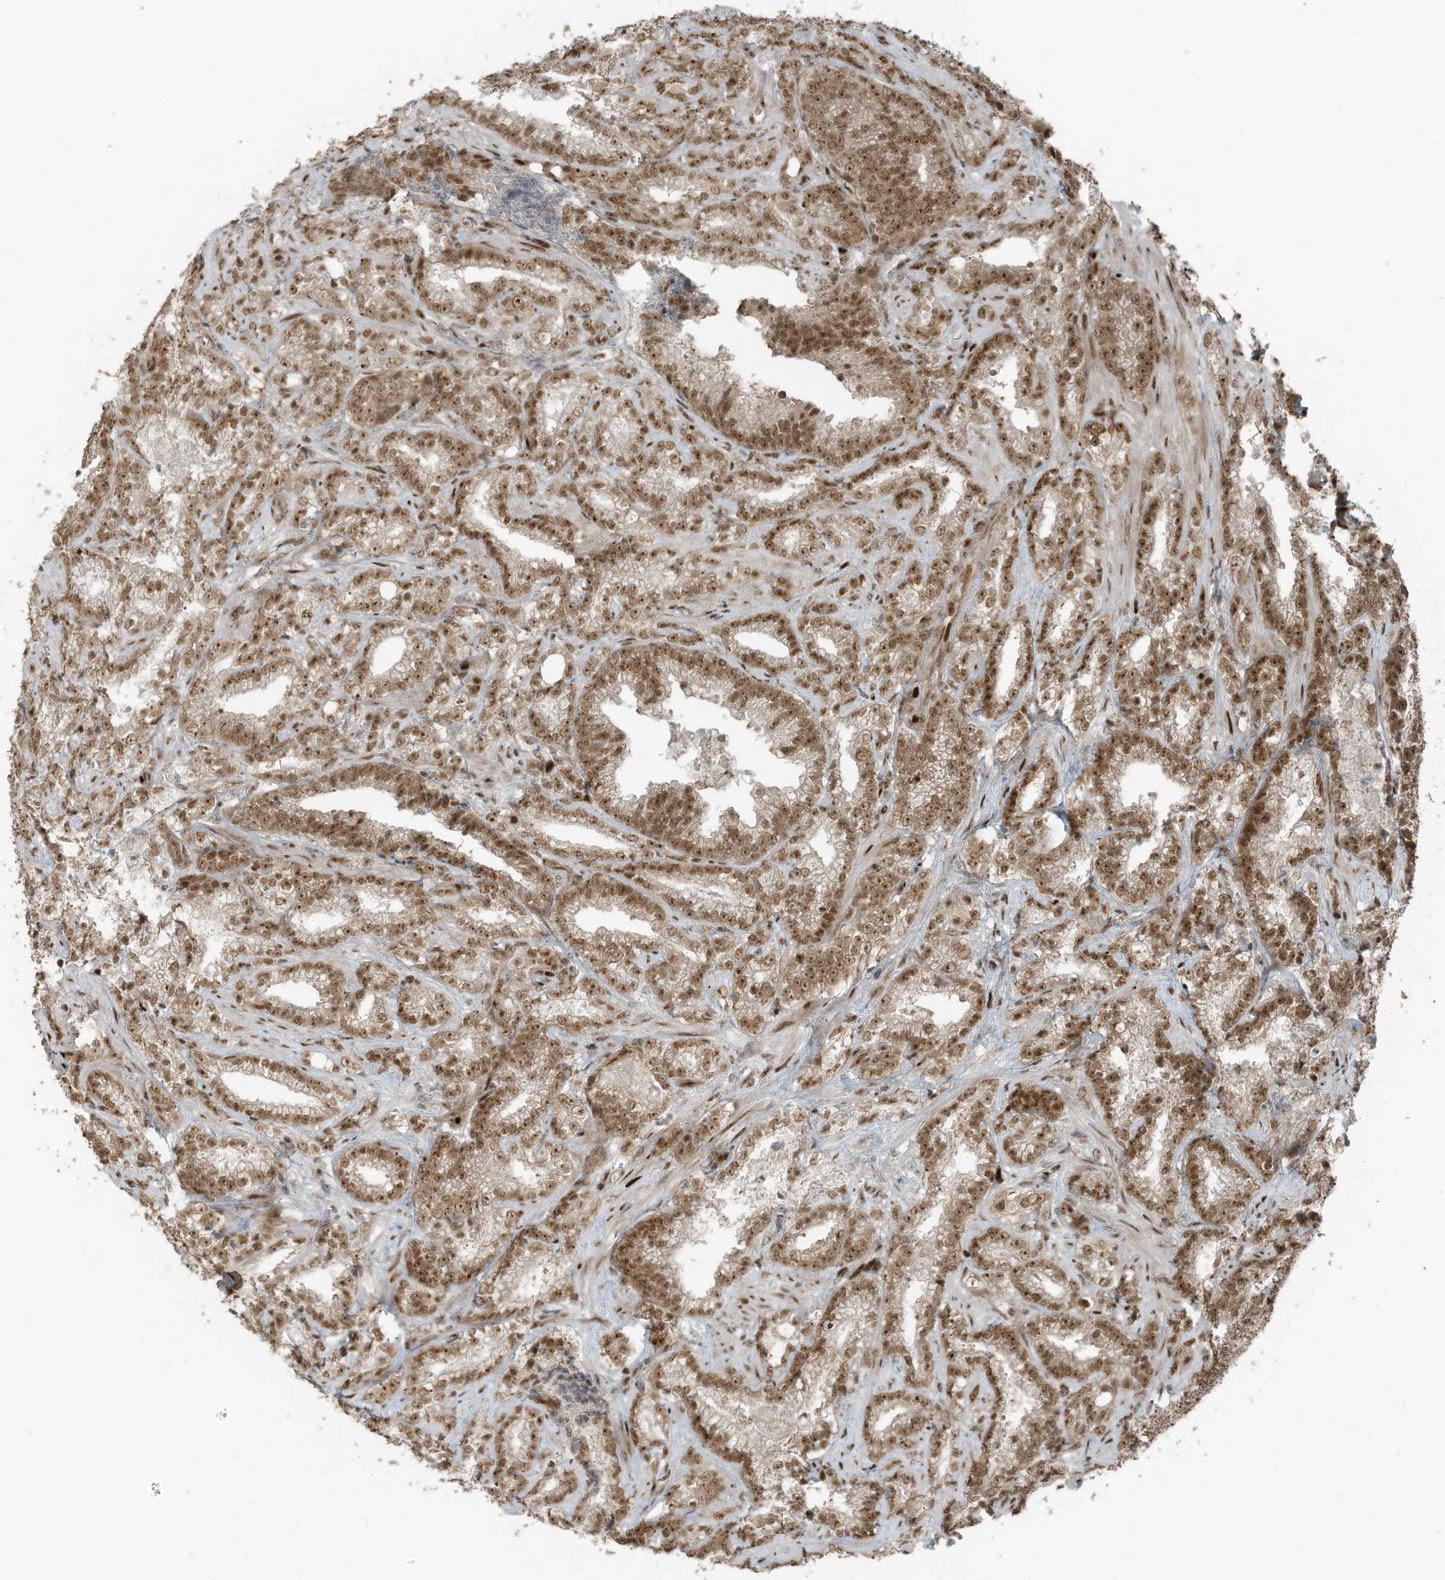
{"staining": {"intensity": "moderate", "quantity": ">75%", "location": "cytoplasmic/membranous,nuclear"}, "tissue": "prostate cancer", "cell_type": "Tumor cells", "image_type": "cancer", "snomed": [{"axis": "morphology", "description": "Adenocarcinoma, High grade"}, {"axis": "topography", "description": "Prostate and seminal vesicle, NOS"}], "caption": "This micrograph shows immunohistochemistry staining of human adenocarcinoma (high-grade) (prostate), with medium moderate cytoplasmic/membranous and nuclear staining in about >75% of tumor cells.", "gene": "PCNP", "patient": {"sex": "male", "age": 67}}